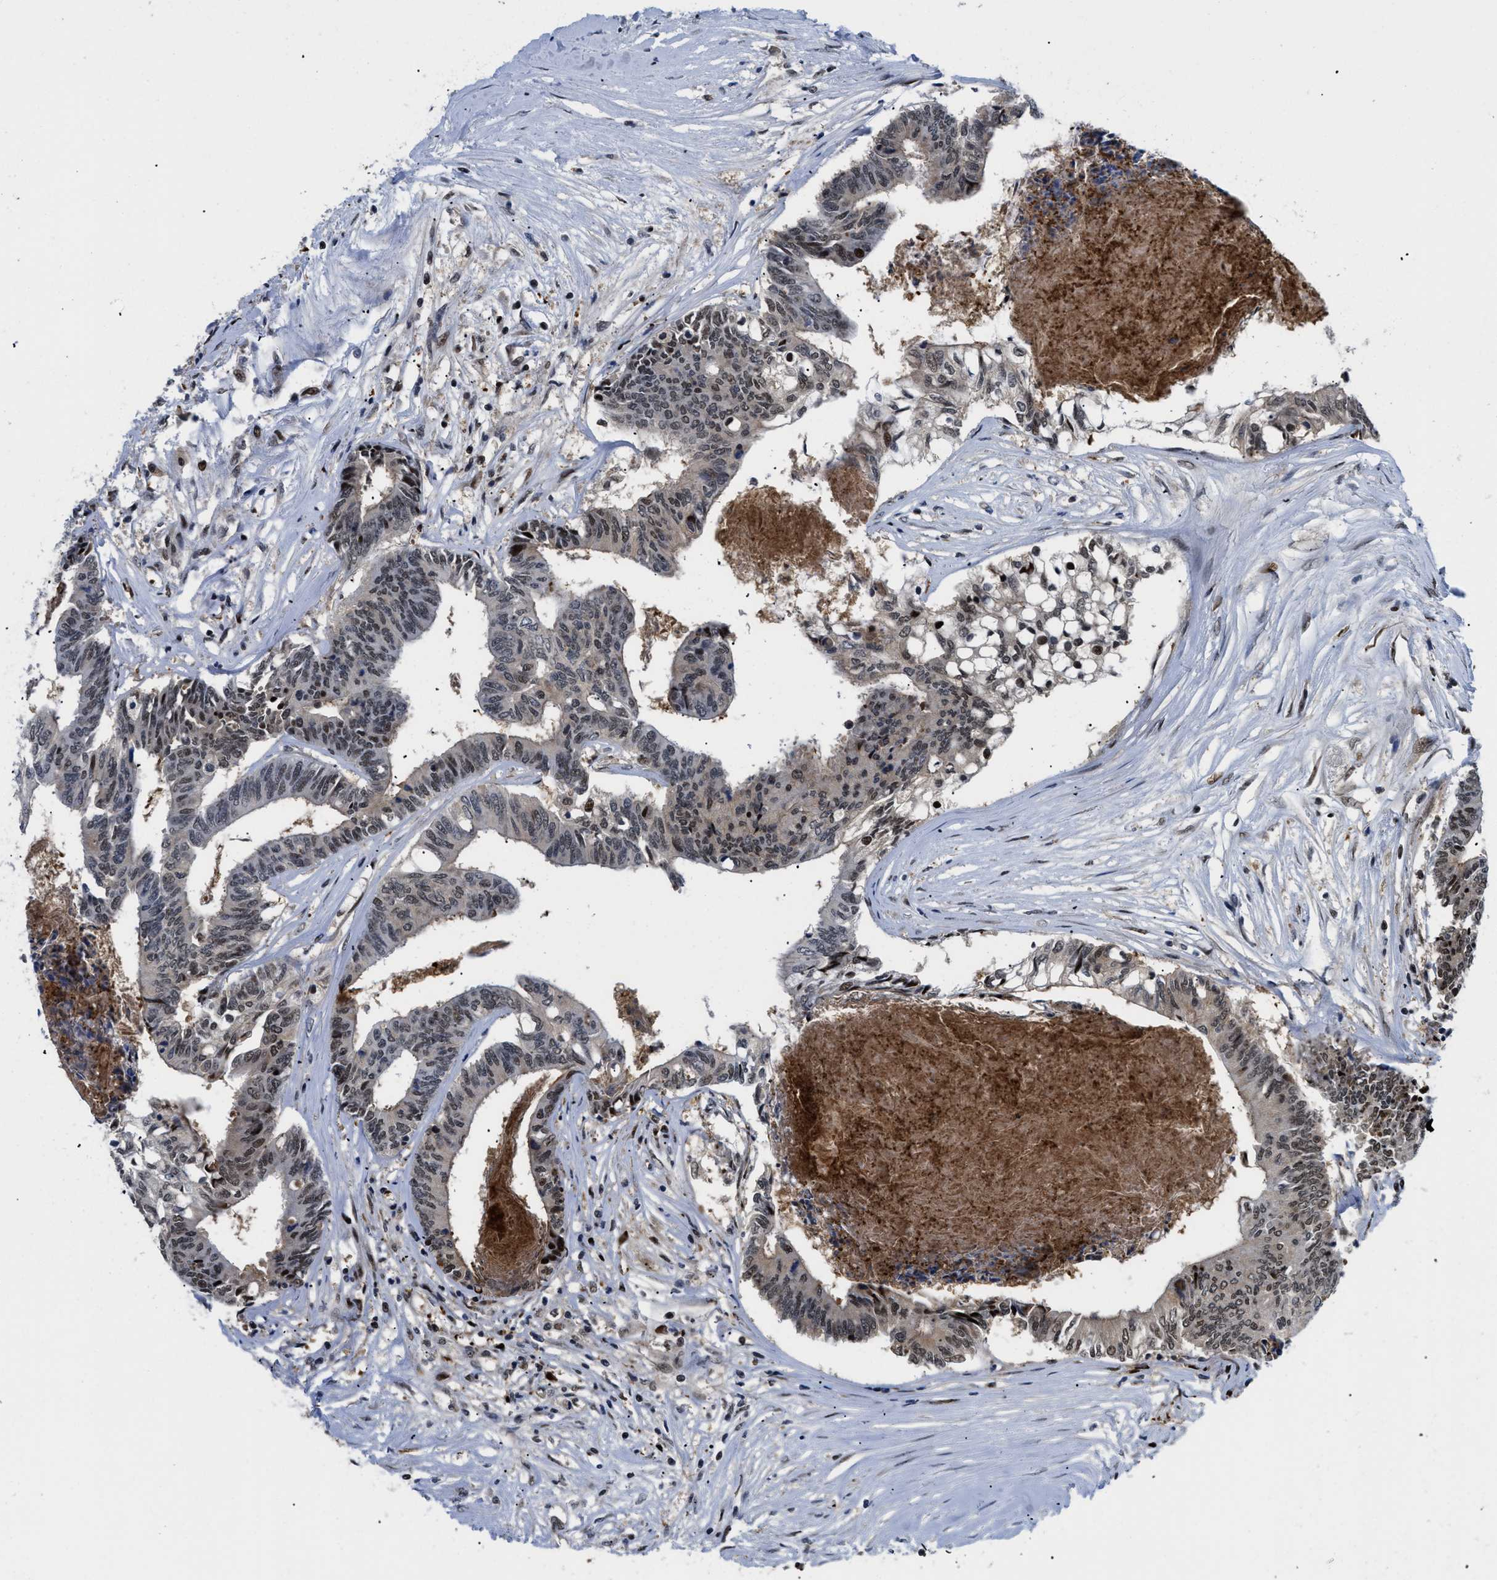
{"staining": {"intensity": "moderate", "quantity": "25%-75%", "location": "nuclear"}, "tissue": "colorectal cancer", "cell_type": "Tumor cells", "image_type": "cancer", "snomed": [{"axis": "morphology", "description": "Adenocarcinoma, NOS"}, {"axis": "topography", "description": "Rectum"}], "caption": "Protein staining of colorectal adenocarcinoma tissue shows moderate nuclear expression in about 25%-75% of tumor cells. (brown staining indicates protein expression, while blue staining denotes nuclei).", "gene": "SLC29A2", "patient": {"sex": "male", "age": 63}}